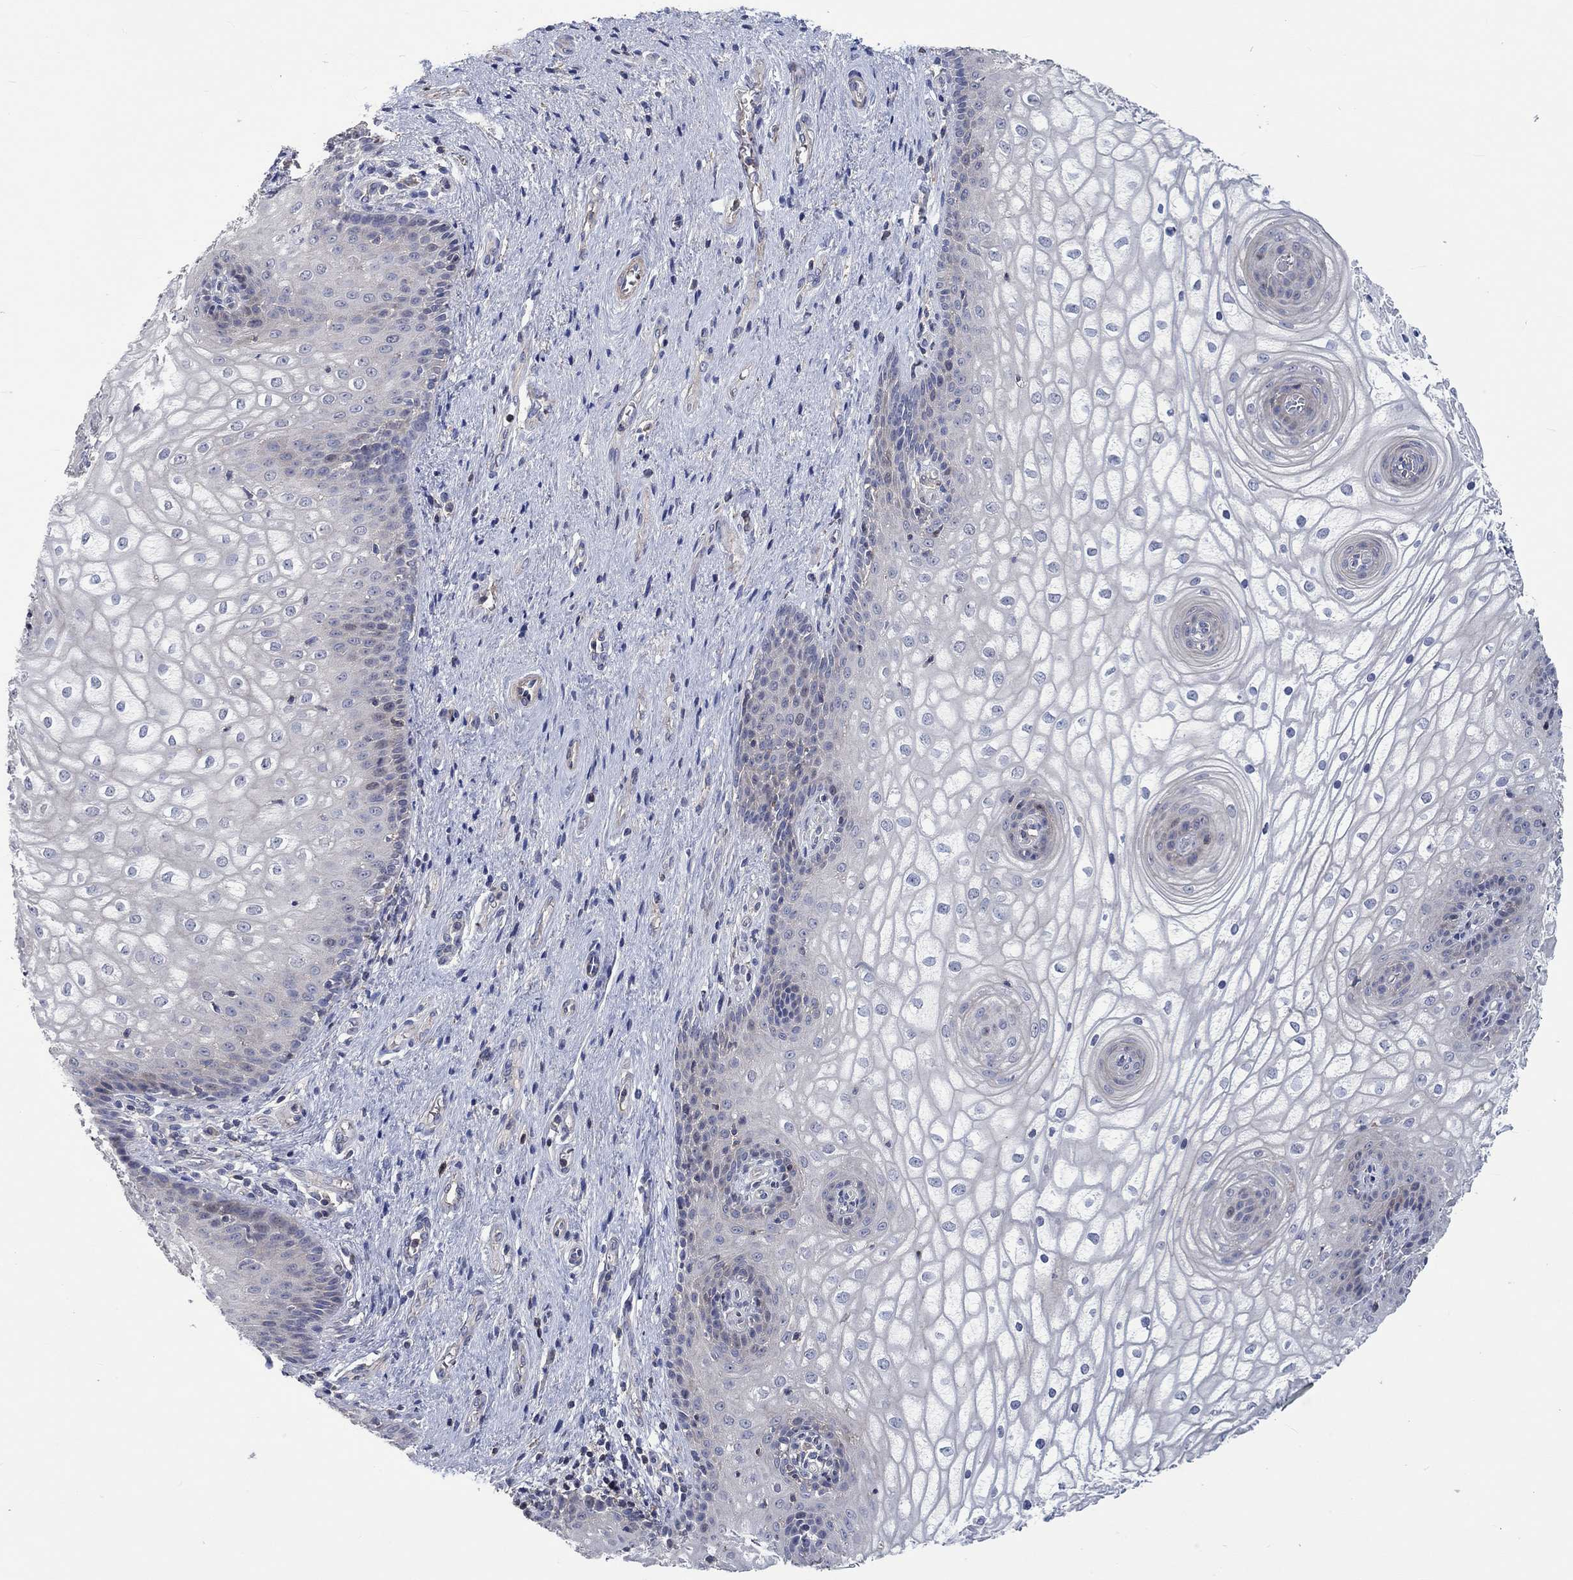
{"staining": {"intensity": "negative", "quantity": "none", "location": "none"}, "tissue": "vagina", "cell_type": "Squamous epithelial cells", "image_type": "normal", "snomed": [{"axis": "morphology", "description": "Normal tissue, NOS"}, {"axis": "topography", "description": "Vagina"}], "caption": "Immunohistochemistry histopathology image of benign vagina: human vagina stained with DAB reveals no significant protein staining in squamous epithelial cells. (Brightfield microscopy of DAB immunohistochemistry (IHC) at high magnification).", "gene": "TNFAIP8L3", "patient": {"sex": "female", "age": 34}}